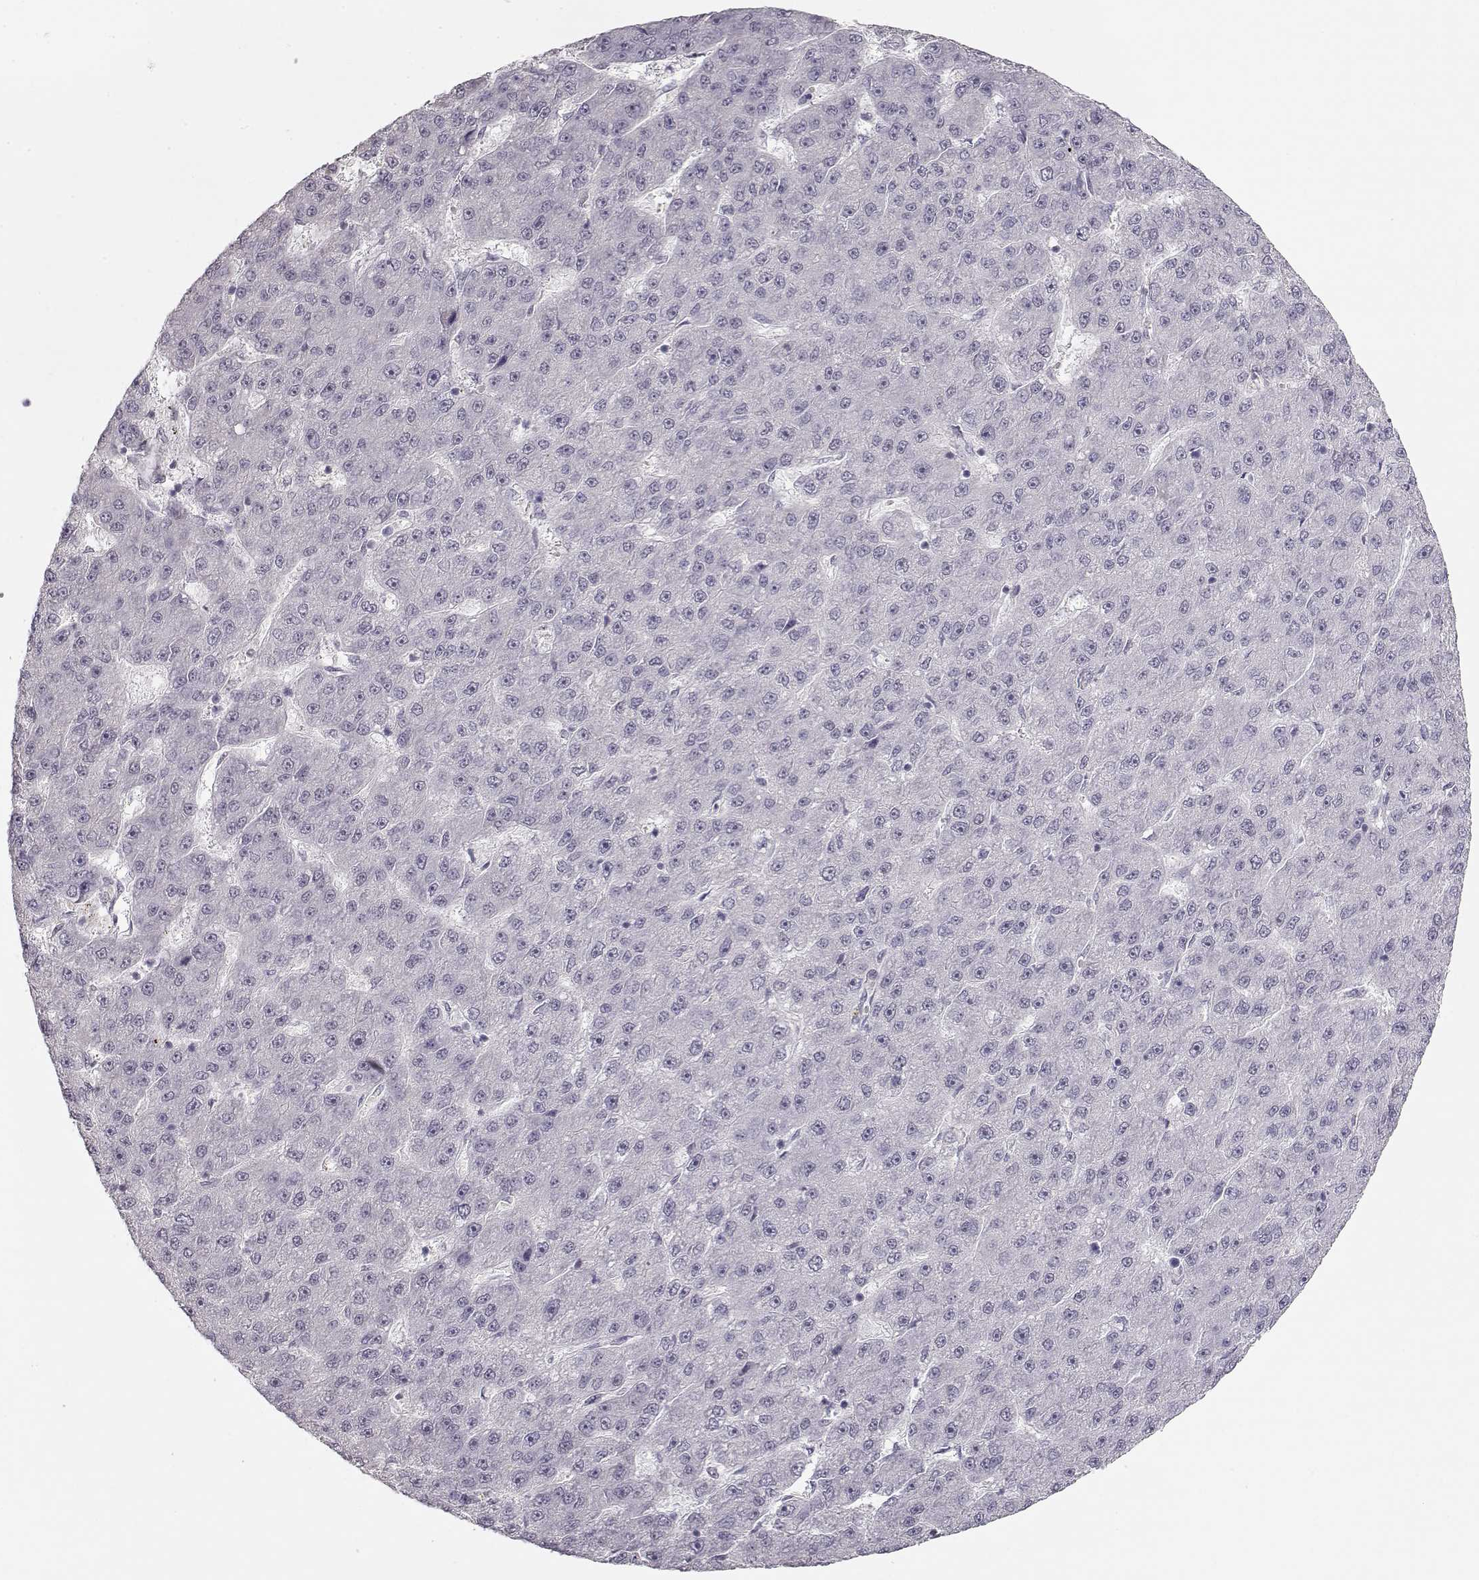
{"staining": {"intensity": "negative", "quantity": "none", "location": "none"}, "tissue": "liver cancer", "cell_type": "Tumor cells", "image_type": "cancer", "snomed": [{"axis": "morphology", "description": "Carcinoma, Hepatocellular, NOS"}, {"axis": "topography", "description": "Liver"}], "caption": "The immunohistochemistry micrograph has no significant expression in tumor cells of hepatocellular carcinoma (liver) tissue. (Brightfield microscopy of DAB (3,3'-diaminobenzidine) immunohistochemistry (IHC) at high magnification).", "gene": "PCP4", "patient": {"sex": "male", "age": 67}}